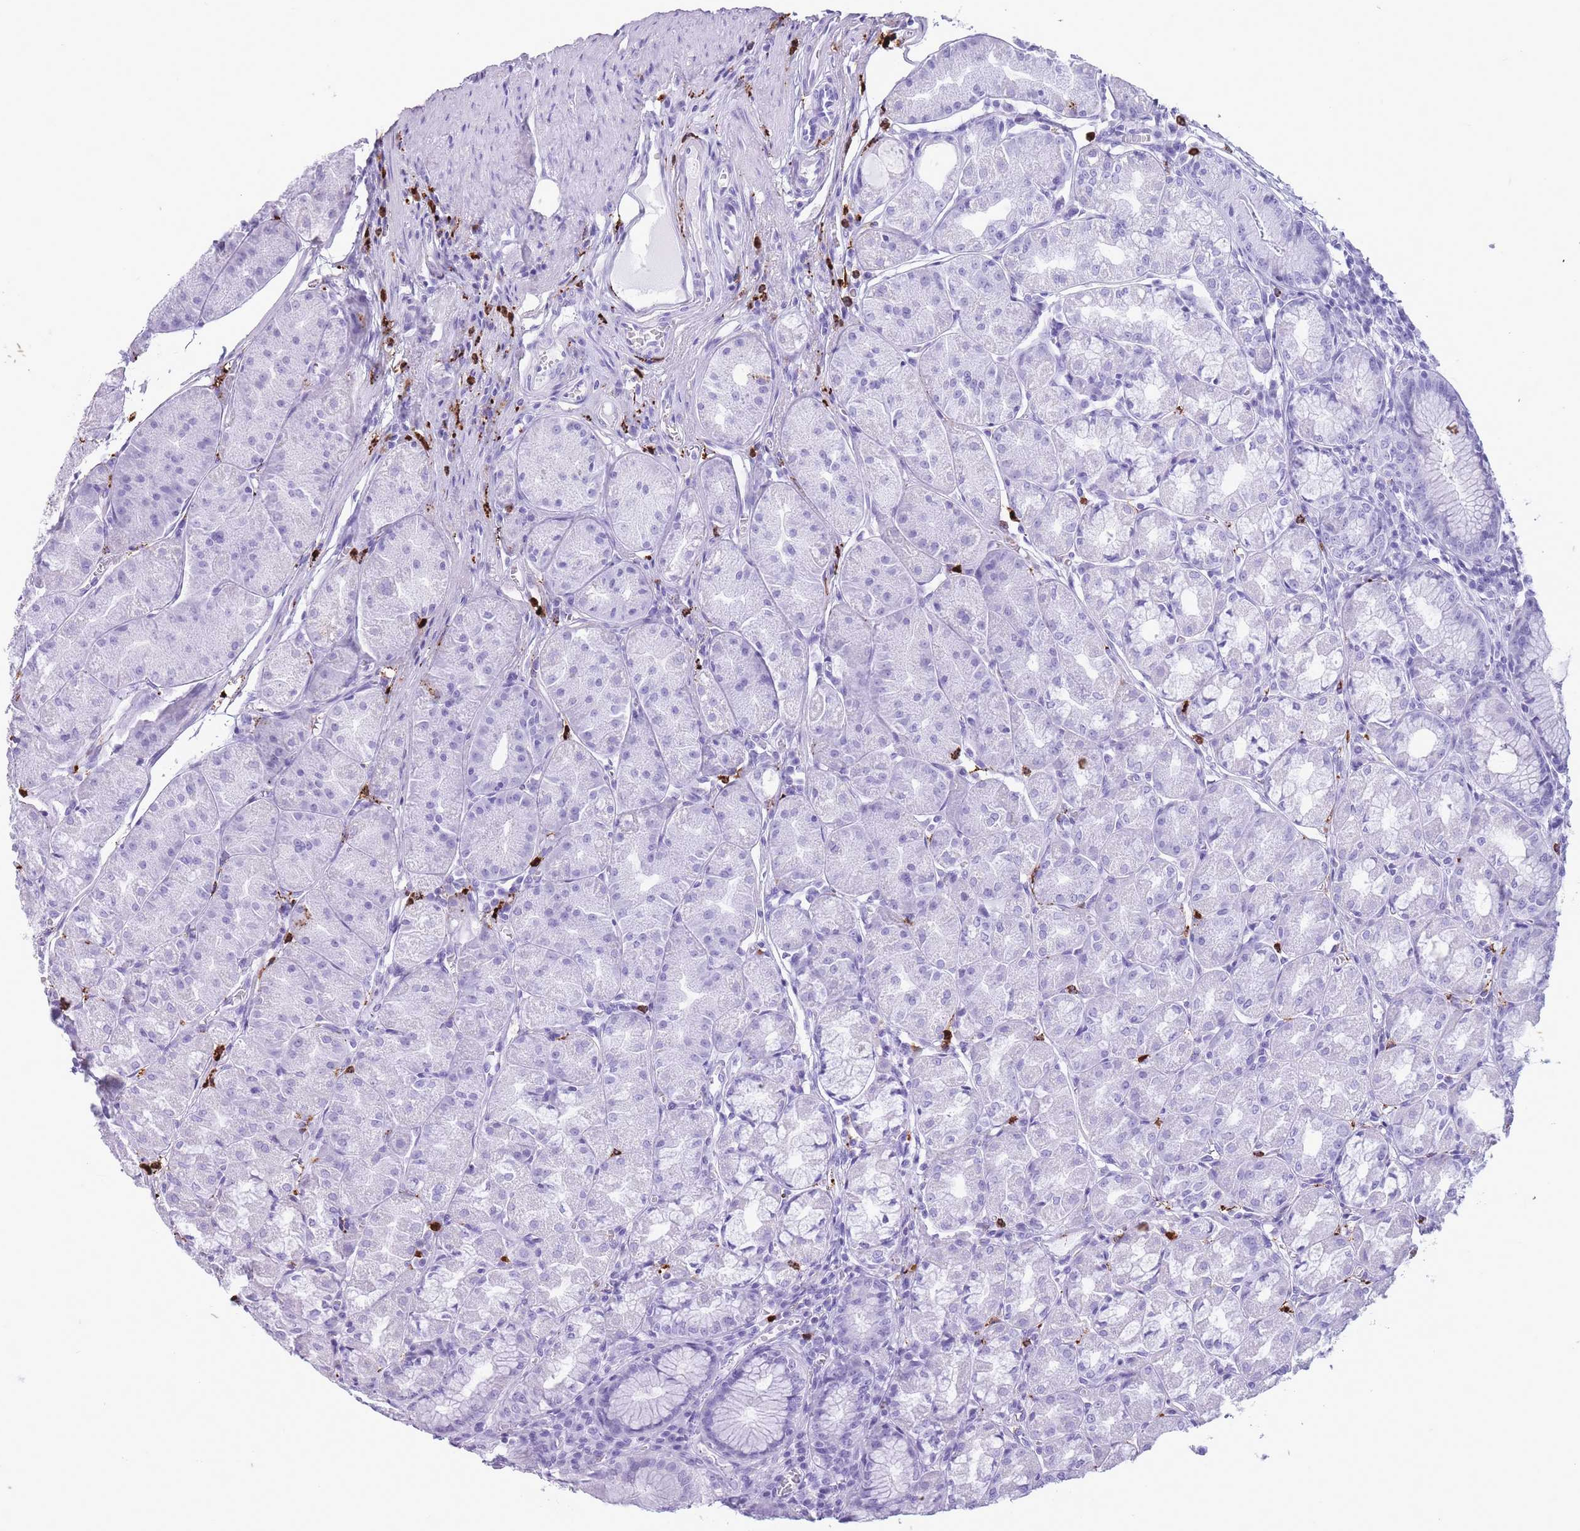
{"staining": {"intensity": "negative", "quantity": "none", "location": "none"}, "tissue": "stomach", "cell_type": "Glandular cells", "image_type": "normal", "snomed": [{"axis": "morphology", "description": "Normal tissue, NOS"}, {"axis": "topography", "description": "Stomach"}], "caption": "The immunohistochemistry (IHC) photomicrograph has no significant expression in glandular cells of stomach.", "gene": "OR4F16", "patient": {"sex": "male", "age": 55}}